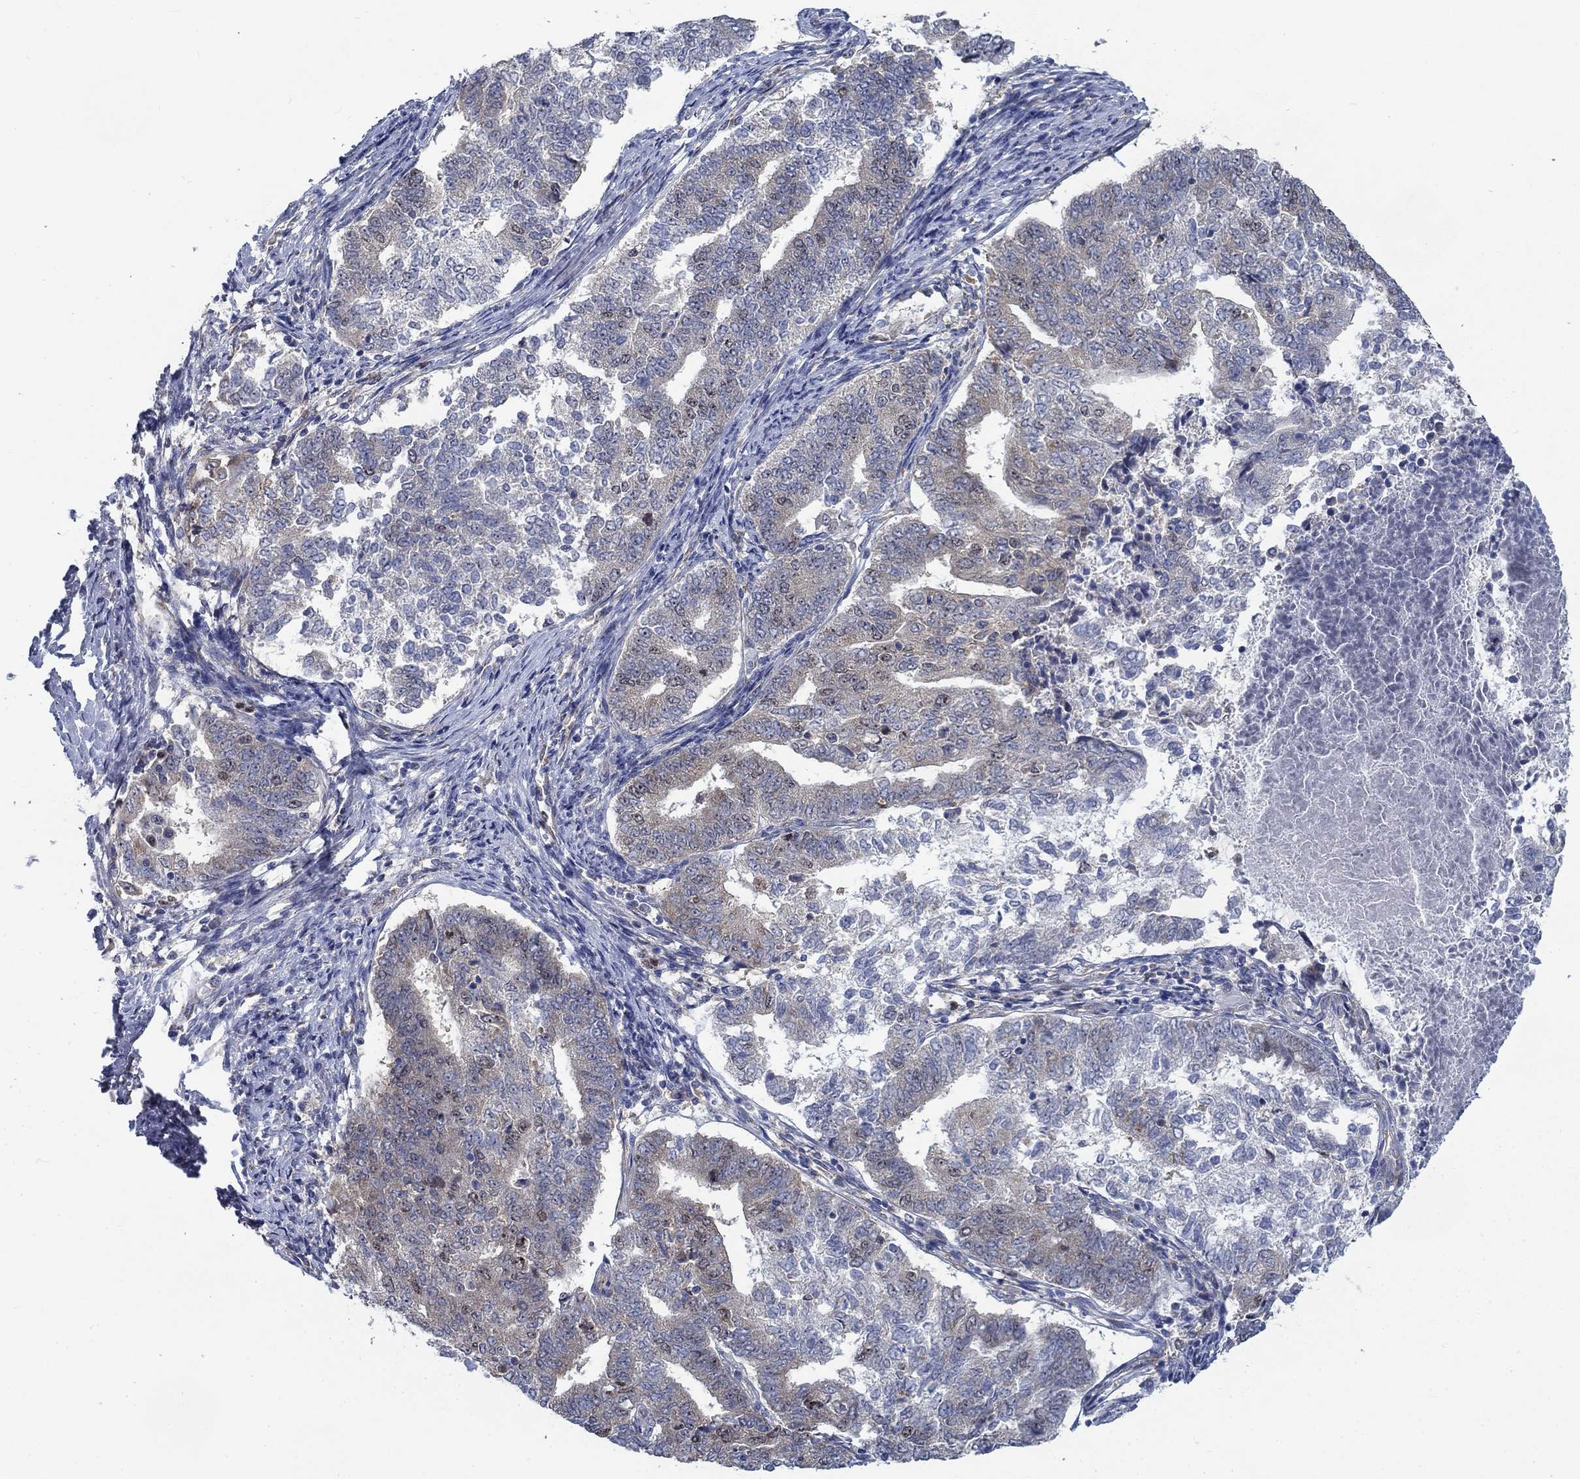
{"staining": {"intensity": "weak", "quantity": "25%-75%", "location": "cytoplasmic/membranous"}, "tissue": "endometrial cancer", "cell_type": "Tumor cells", "image_type": "cancer", "snomed": [{"axis": "morphology", "description": "Adenocarcinoma, NOS"}, {"axis": "topography", "description": "Endometrium"}], "caption": "Immunohistochemical staining of human endometrial cancer reveals low levels of weak cytoplasmic/membranous protein expression in approximately 25%-75% of tumor cells. The protein is shown in brown color, while the nuclei are stained blue.", "gene": "MMP24", "patient": {"sex": "female", "age": 65}}